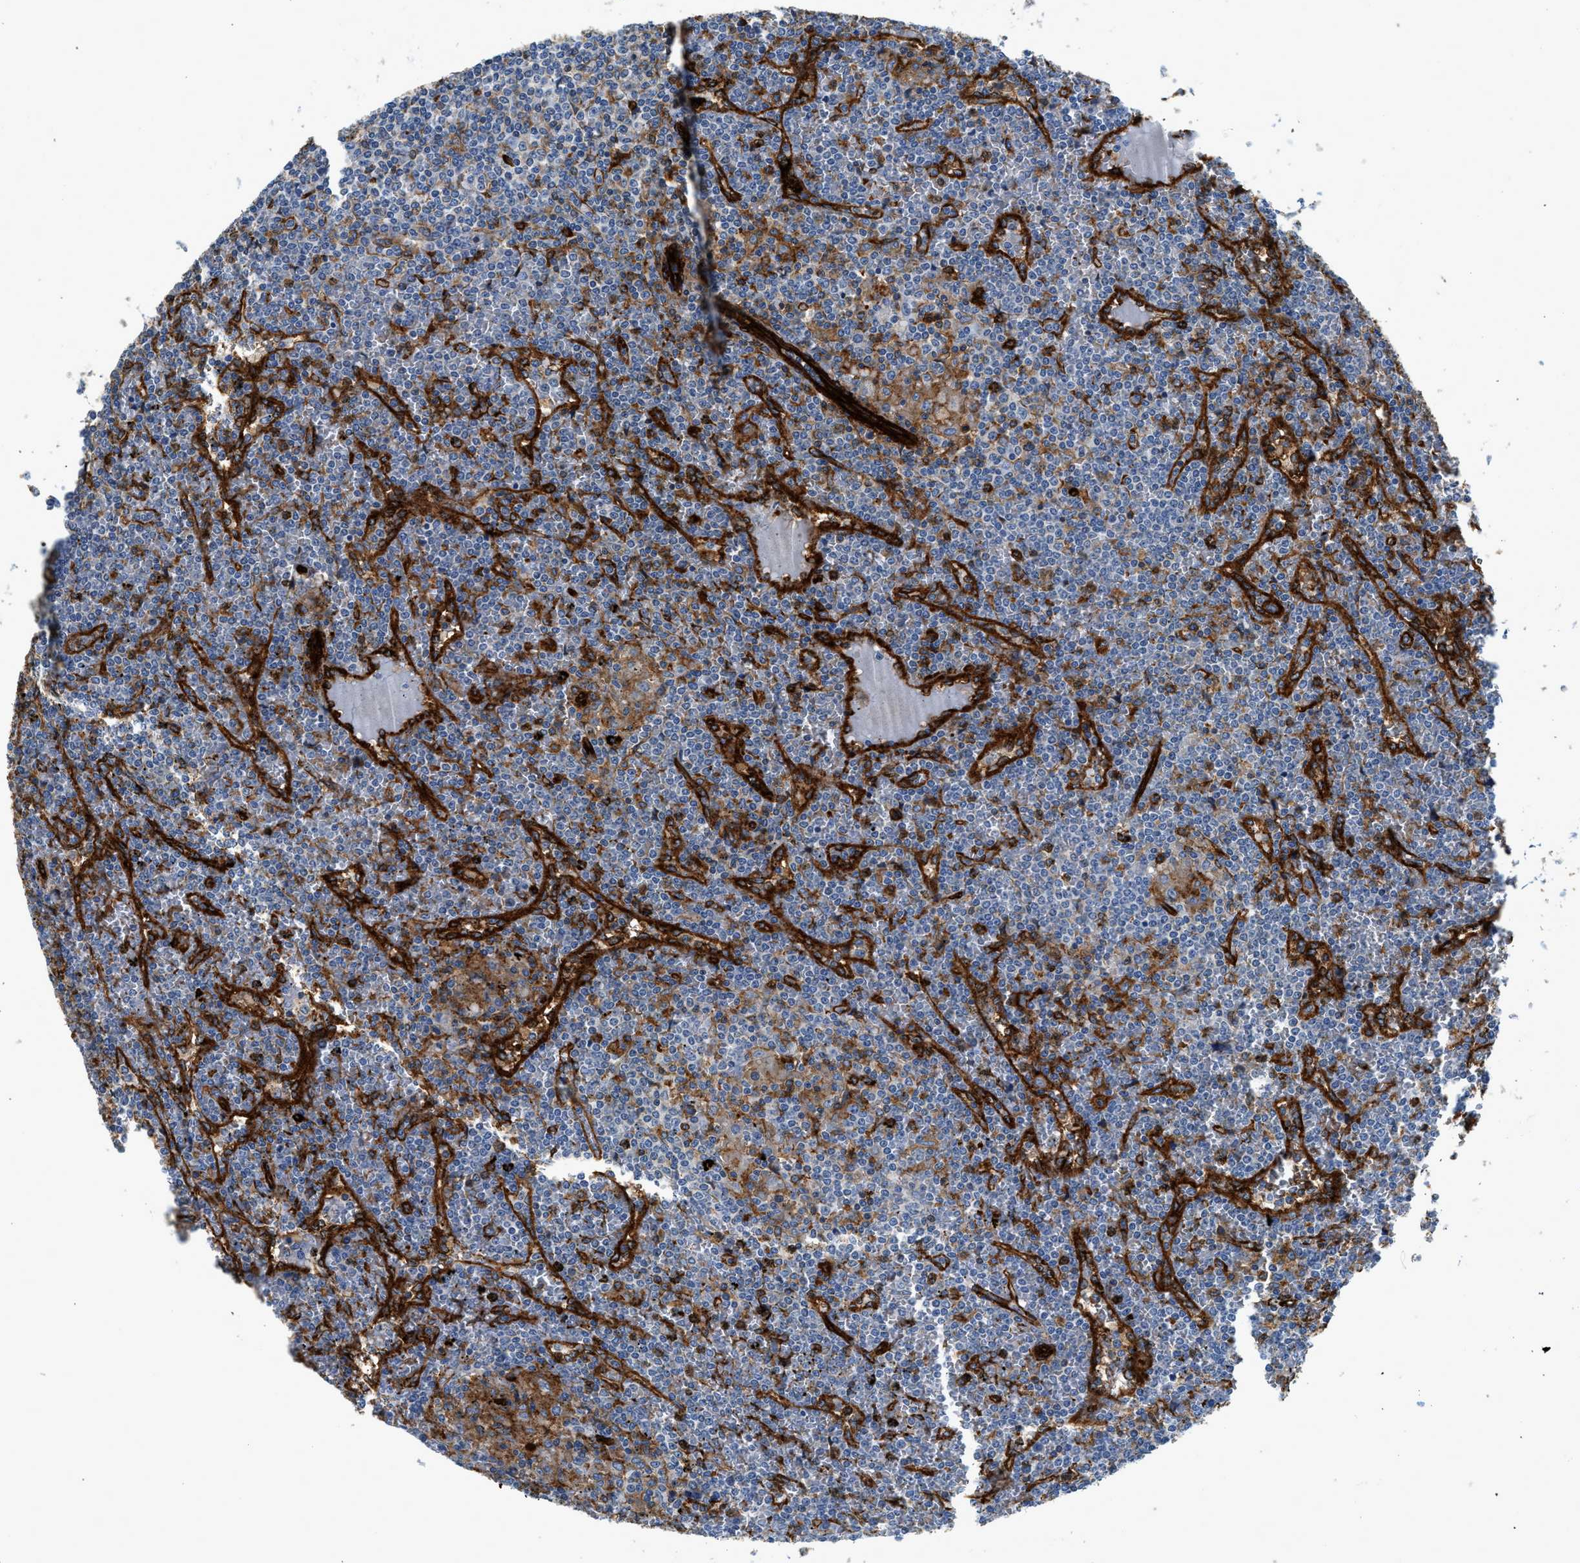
{"staining": {"intensity": "moderate", "quantity": "<25%", "location": "cytoplasmic/membranous"}, "tissue": "lymphoma", "cell_type": "Tumor cells", "image_type": "cancer", "snomed": [{"axis": "morphology", "description": "Malignant lymphoma, non-Hodgkin's type, Low grade"}, {"axis": "topography", "description": "Spleen"}], "caption": "A brown stain labels moderate cytoplasmic/membranous expression of a protein in low-grade malignant lymphoma, non-Hodgkin's type tumor cells.", "gene": "HIP1", "patient": {"sex": "female", "age": 19}}